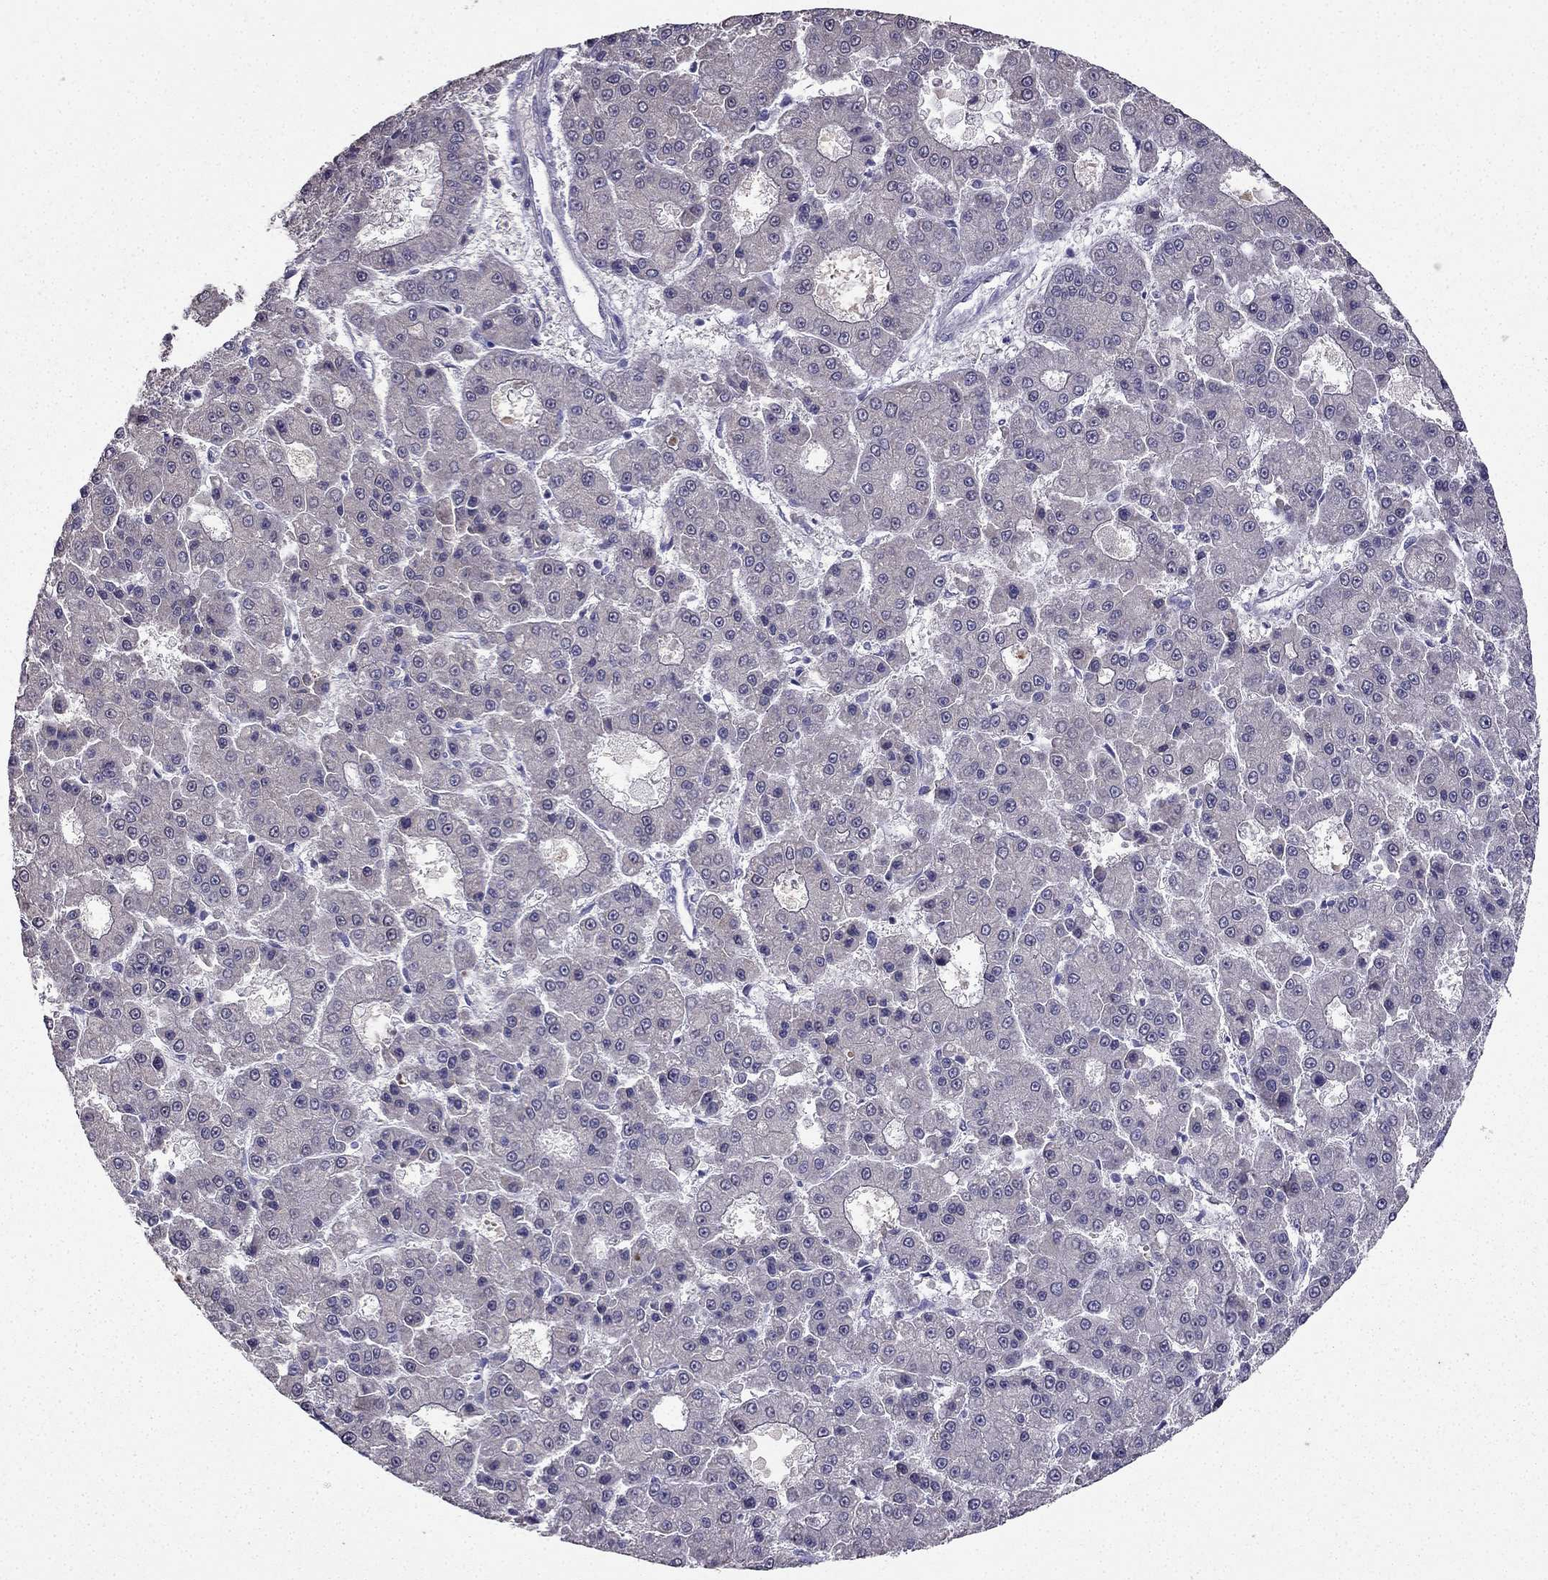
{"staining": {"intensity": "negative", "quantity": "none", "location": "none"}, "tissue": "liver cancer", "cell_type": "Tumor cells", "image_type": "cancer", "snomed": [{"axis": "morphology", "description": "Carcinoma, Hepatocellular, NOS"}, {"axis": "topography", "description": "Liver"}], "caption": "Liver cancer (hepatocellular carcinoma) was stained to show a protein in brown. There is no significant staining in tumor cells.", "gene": "AS3MT", "patient": {"sex": "male", "age": 70}}